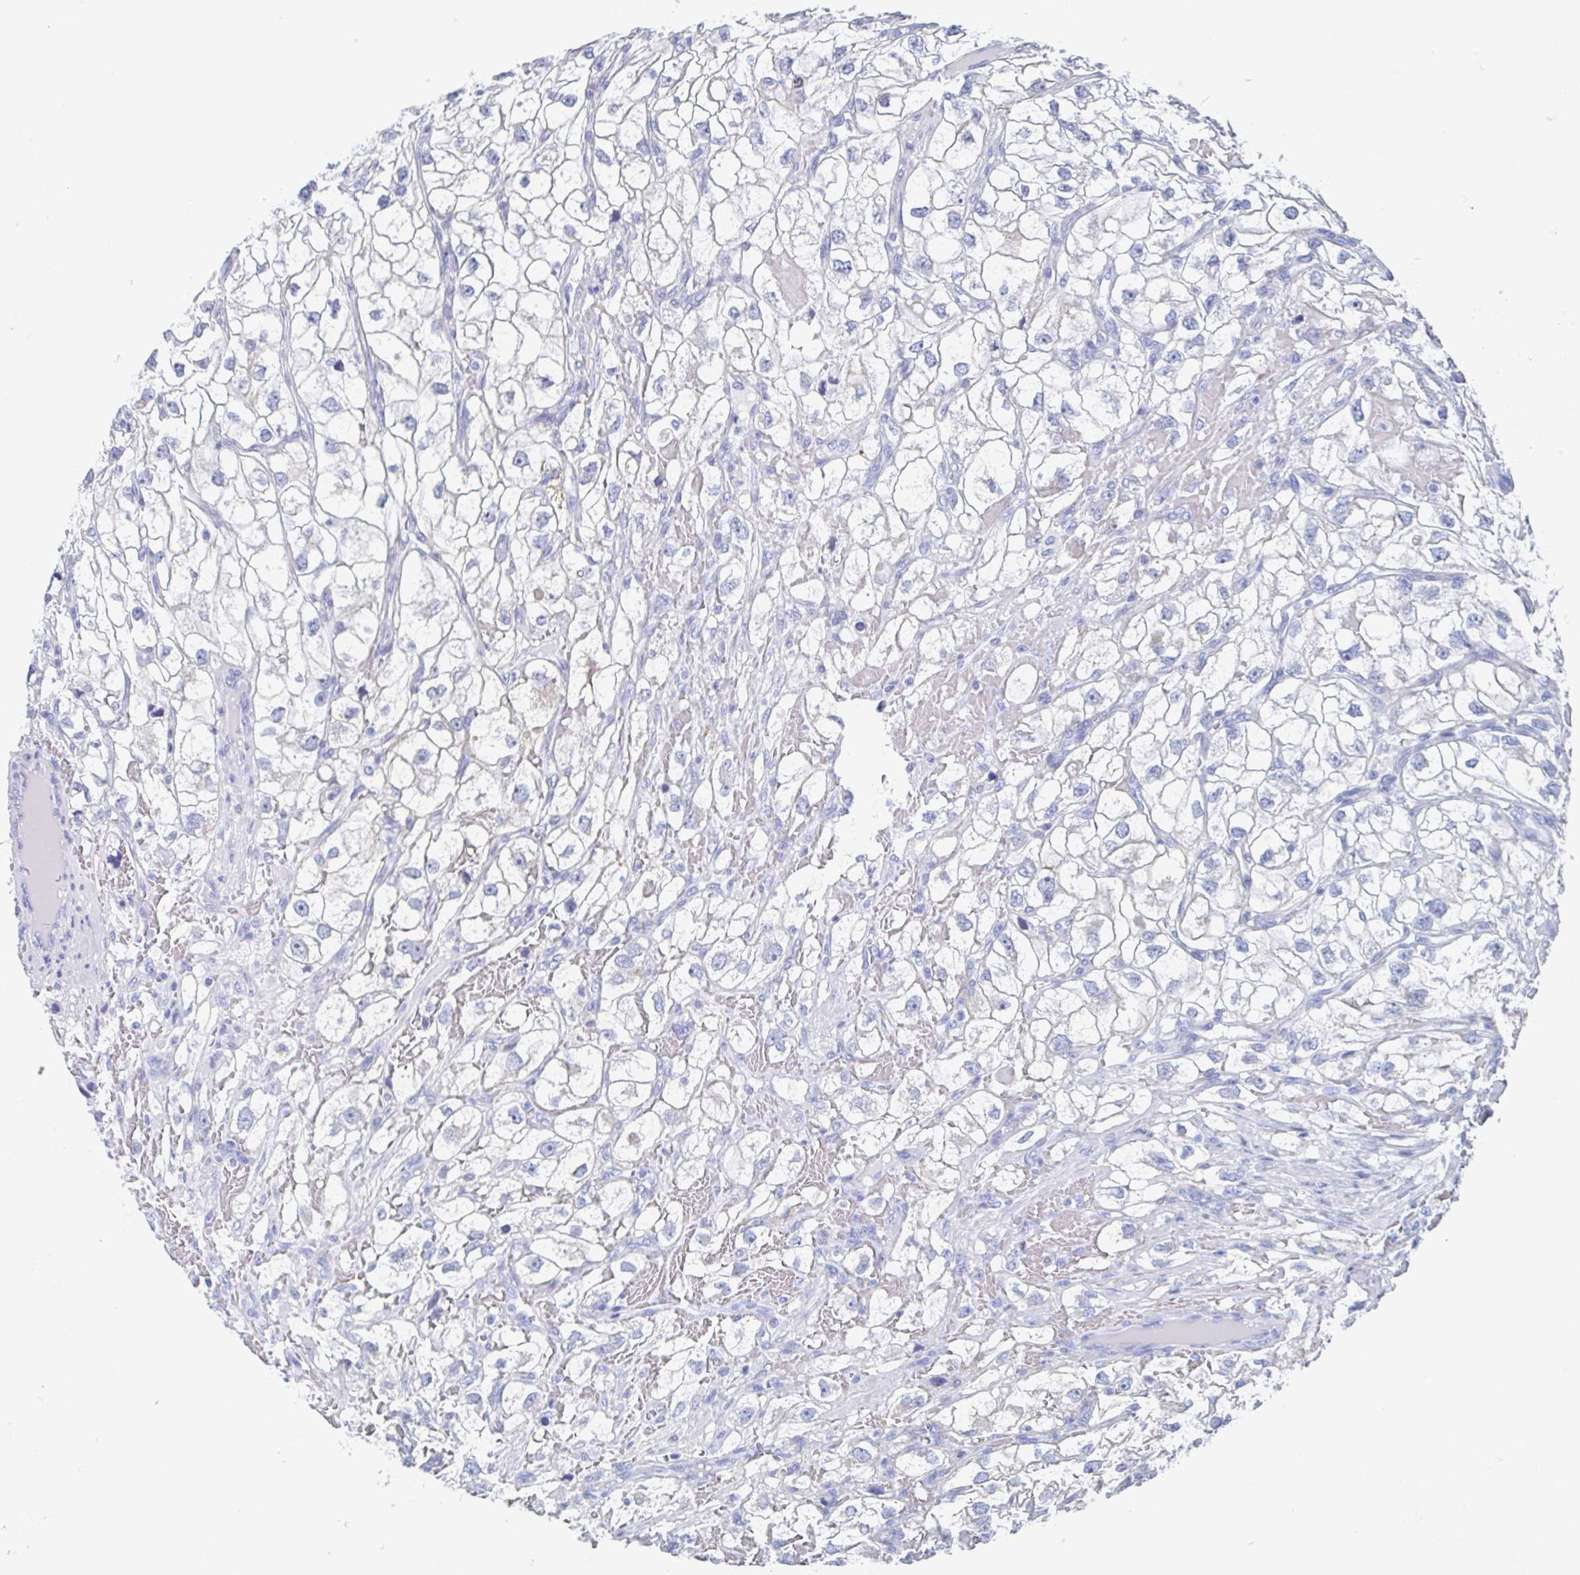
{"staining": {"intensity": "negative", "quantity": "none", "location": "none"}, "tissue": "renal cancer", "cell_type": "Tumor cells", "image_type": "cancer", "snomed": [{"axis": "morphology", "description": "Adenocarcinoma, NOS"}, {"axis": "topography", "description": "Kidney"}], "caption": "High magnification brightfield microscopy of adenocarcinoma (renal) stained with DAB (brown) and counterstained with hematoxylin (blue): tumor cells show no significant expression. (Stains: DAB (3,3'-diaminobenzidine) immunohistochemistry with hematoxylin counter stain, Microscopy: brightfield microscopy at high magnification).", "gene": "C10orf53", "patient": {"sex": "male", "age": 59}}